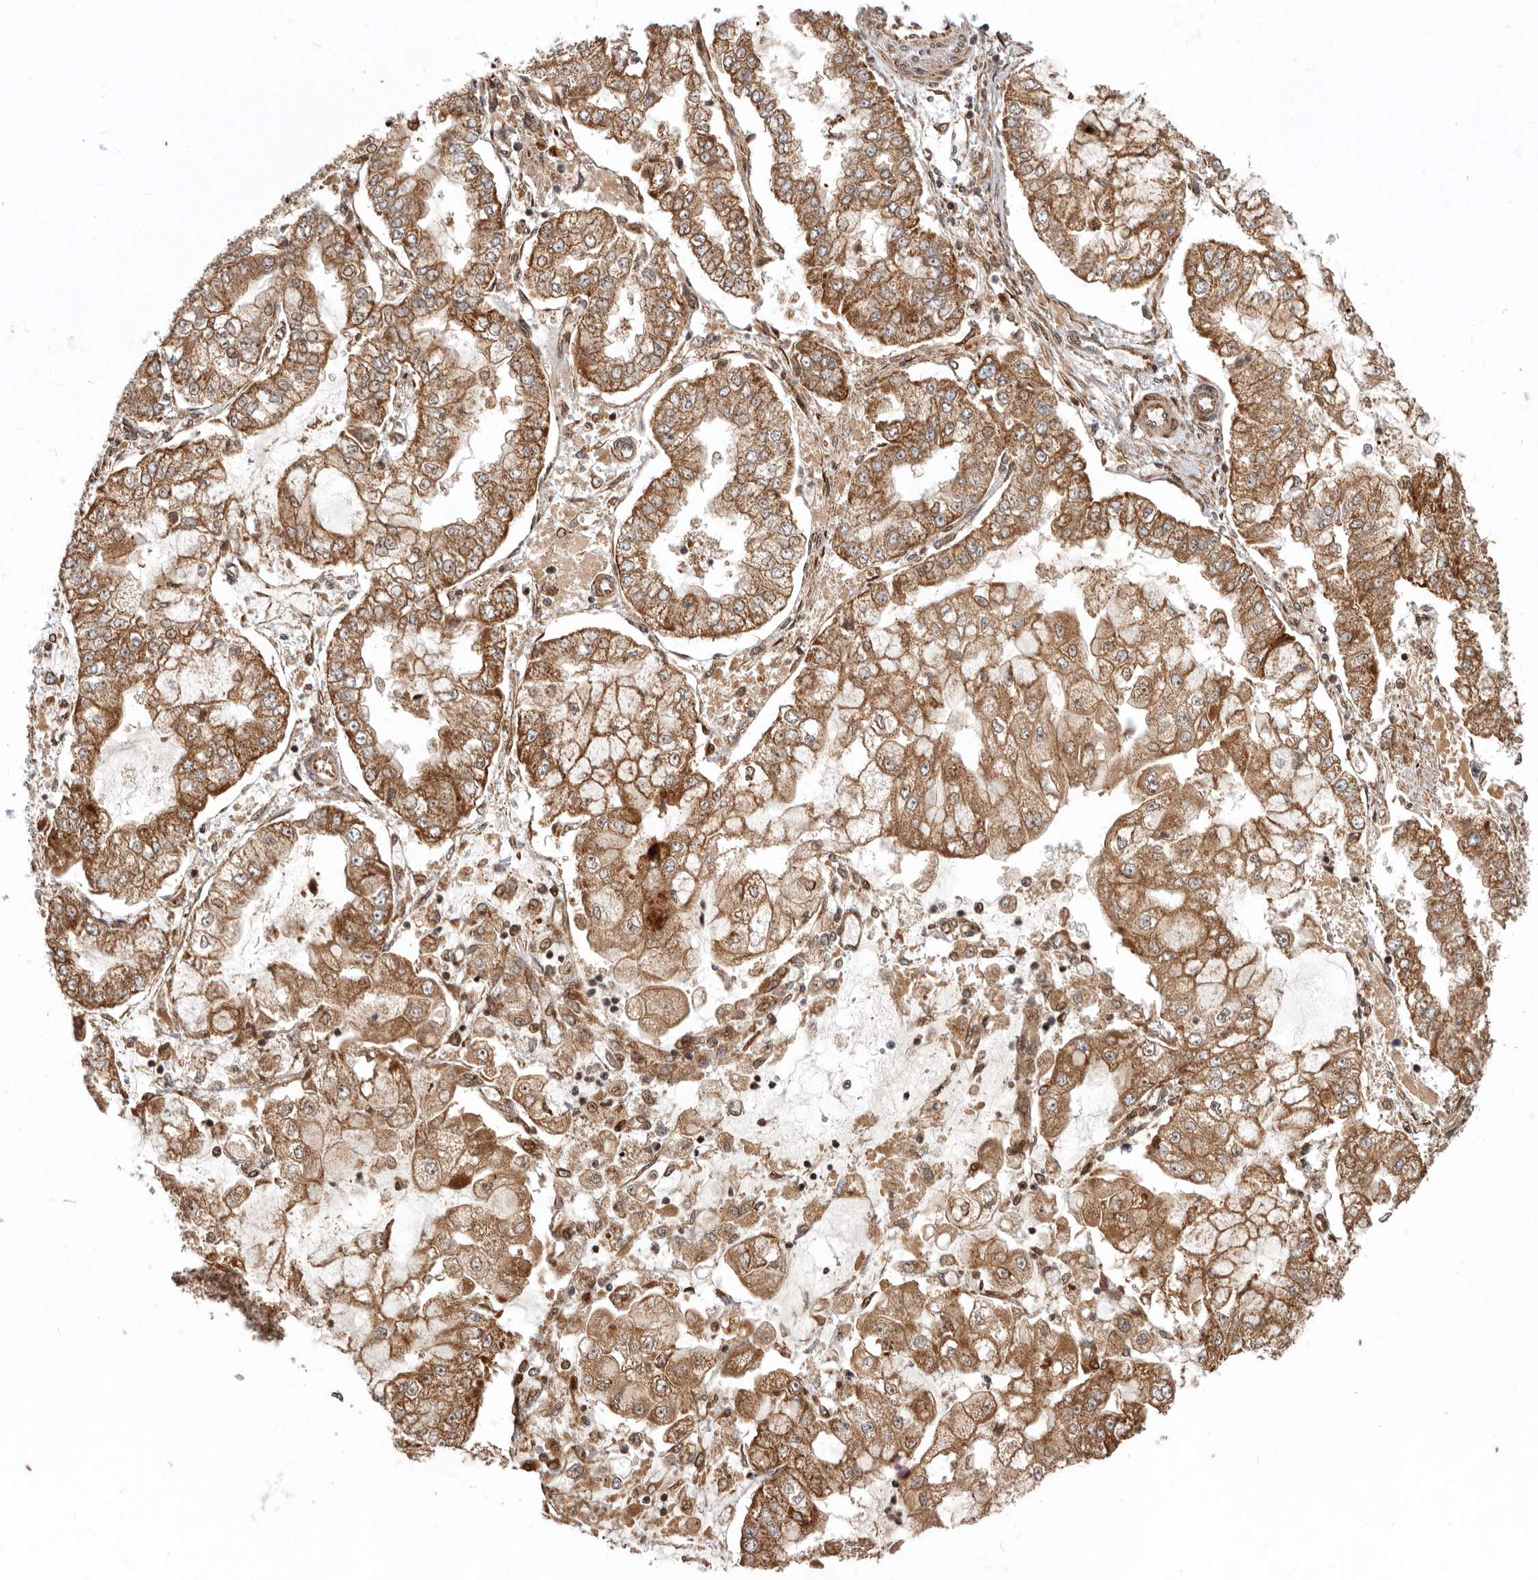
{"staining": {"intensity": "moderate", "quantity": ">75%", "location": "cytoplasmic/membranous"}, "tissue": "stomach cancer", "cell_type": "Tumor cells", "image_type": "cancer", "snomed": [{"axis": "morphology", "description": "Adenocarcinoma, NOS"}, {"axis": "topography", "description": "Stomach"}], "caption": "Protein staining by immunohistochemistry (IHC) displays moderate cytoplasmic/membranous positivity in approximately >75% of tumor cells in stomach adenocarcinoma. Nuclei are stained in blue.", "gene": "MRPS10", "patient": {"sex": "male", "age": 76}}